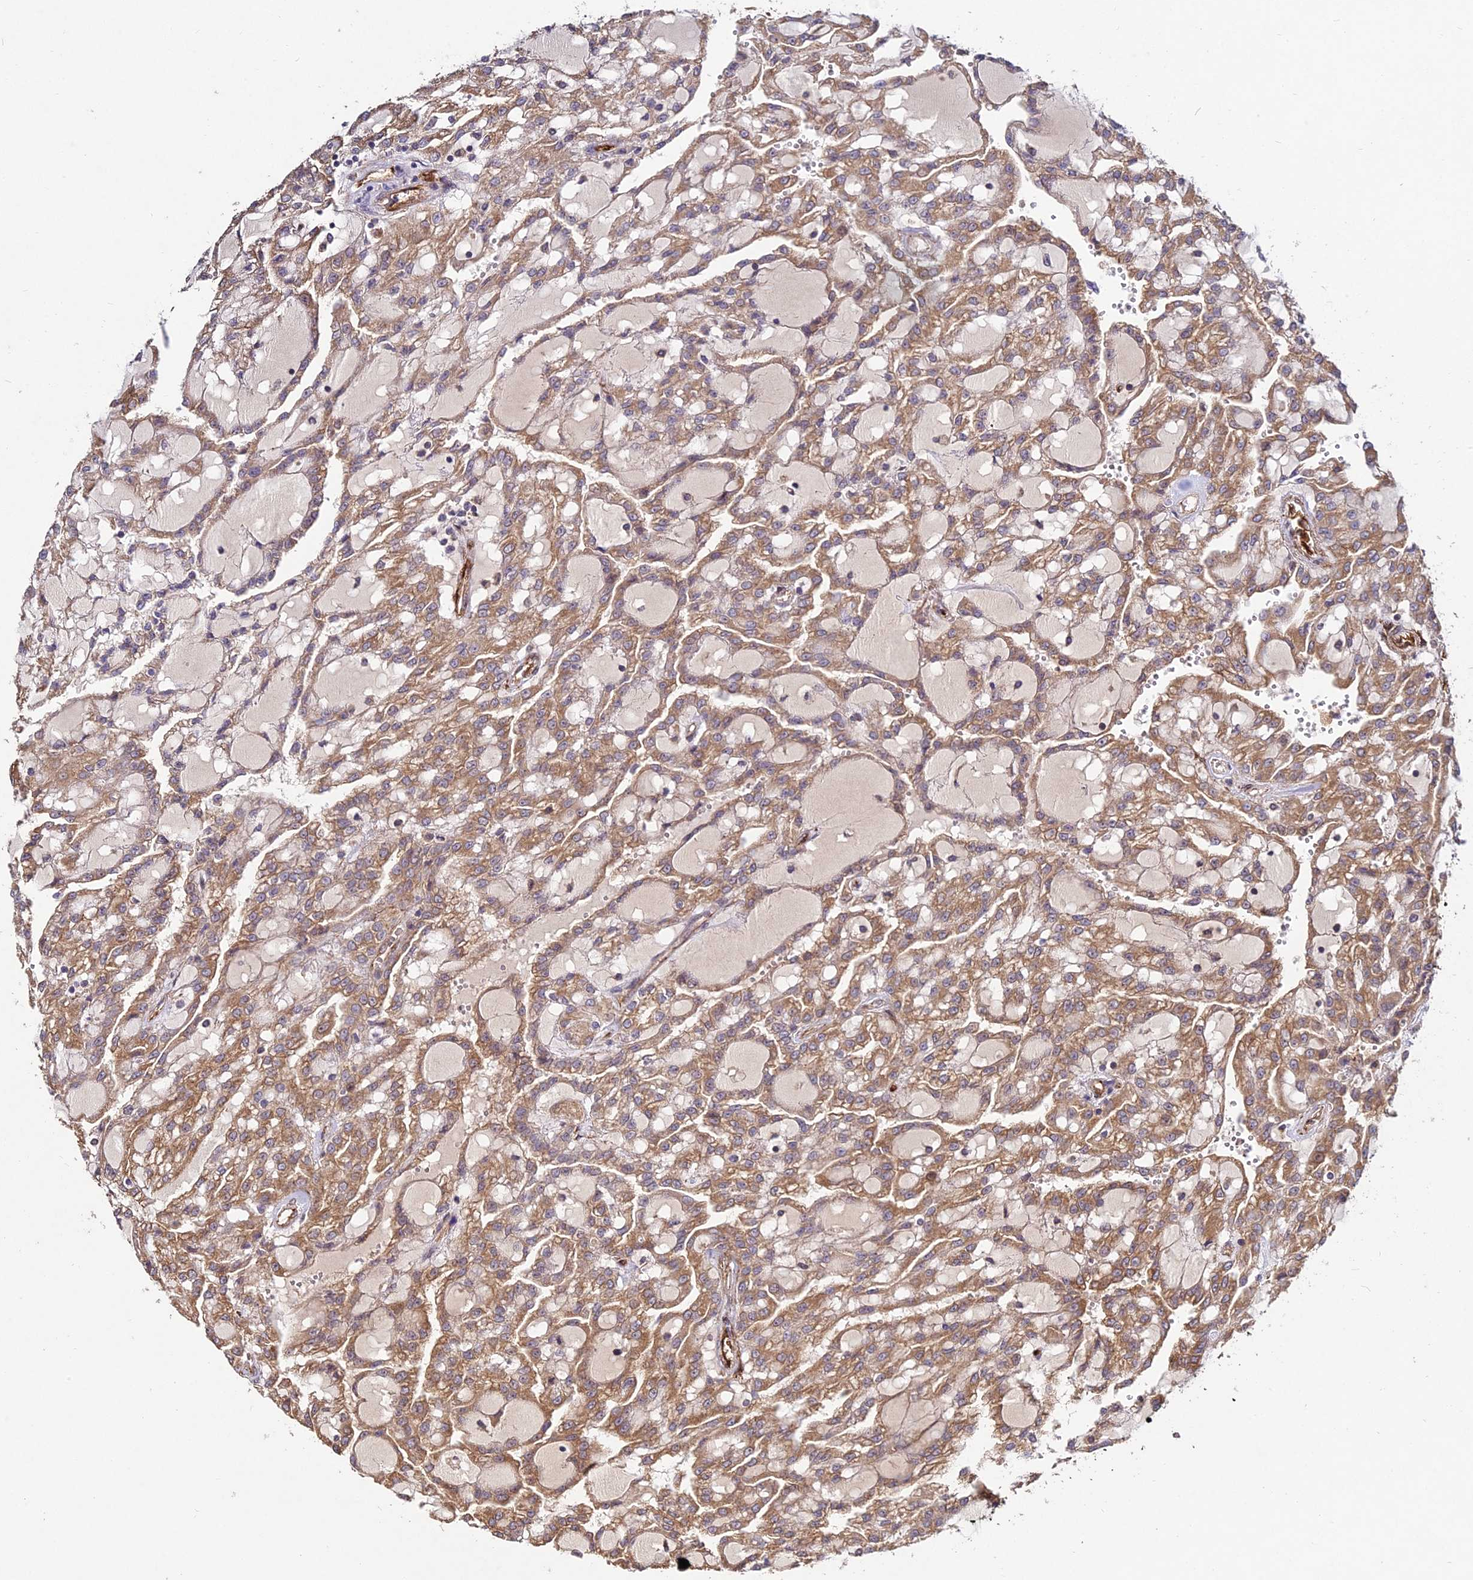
{"staining": {"intensity": "moderate", "quantity": ">75%", "location": "cytoplasmic/membranous"}, "tissue": "renal cancer", "cell_type": "Tumor cells", "image_type": "cancer", "snomed": [{"axis": "morphology", "description": "Adenocarcinoma, NOS"}, {"axis": "topography", "description": "Kidney"}], "caption": "Immunohistochemical staining of human renal cancer (adenocarcinoma) reveals medium levels of moderate cytoplasmic/membranous protein expression in approximately >75% of tumor cells.", "gene": "GRTP1", "patient": {"sex": "male", "age": 63}}